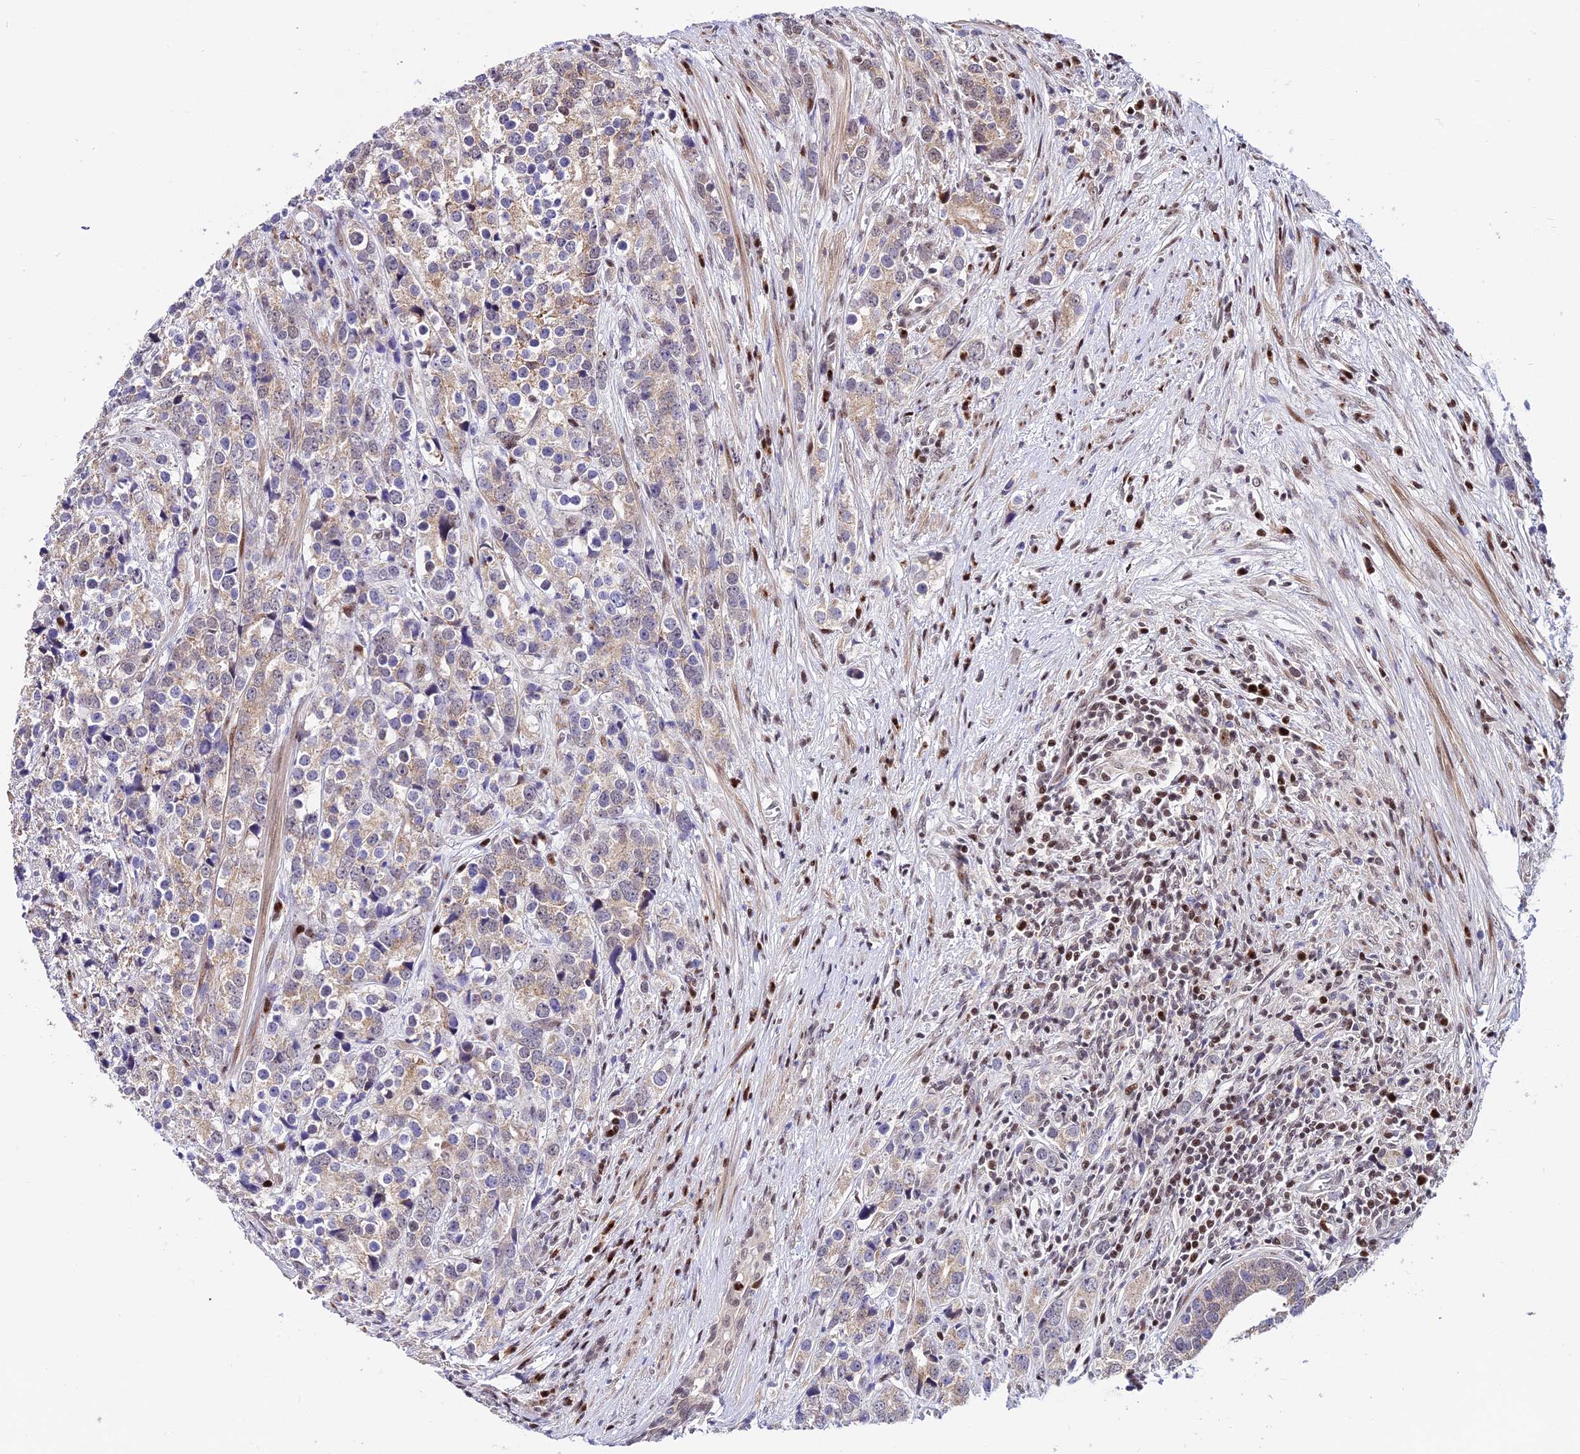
{"staining": {"intensity": "weak", "quantity": "25%-75%", "location": "cytoplasmic/membranous"}, "tissue": "prostate cancer", "cell_type": "Tumor cells", "image_type": "cancer", "snomed": [{"axis": "morphology", "description": "Adenocarcinoma, High grade"}, {"axis": "topography", "description": "Prostate"}], "caption": "This is an image of immunohistochemistry (IHC) staining of prostate adenocarcinoma (high-grade), which shows weak staining in the cytoplasmic/membranous of tumor cells.", "gene": "CIB3", "patient": {"sex": "male", "age": 71}}